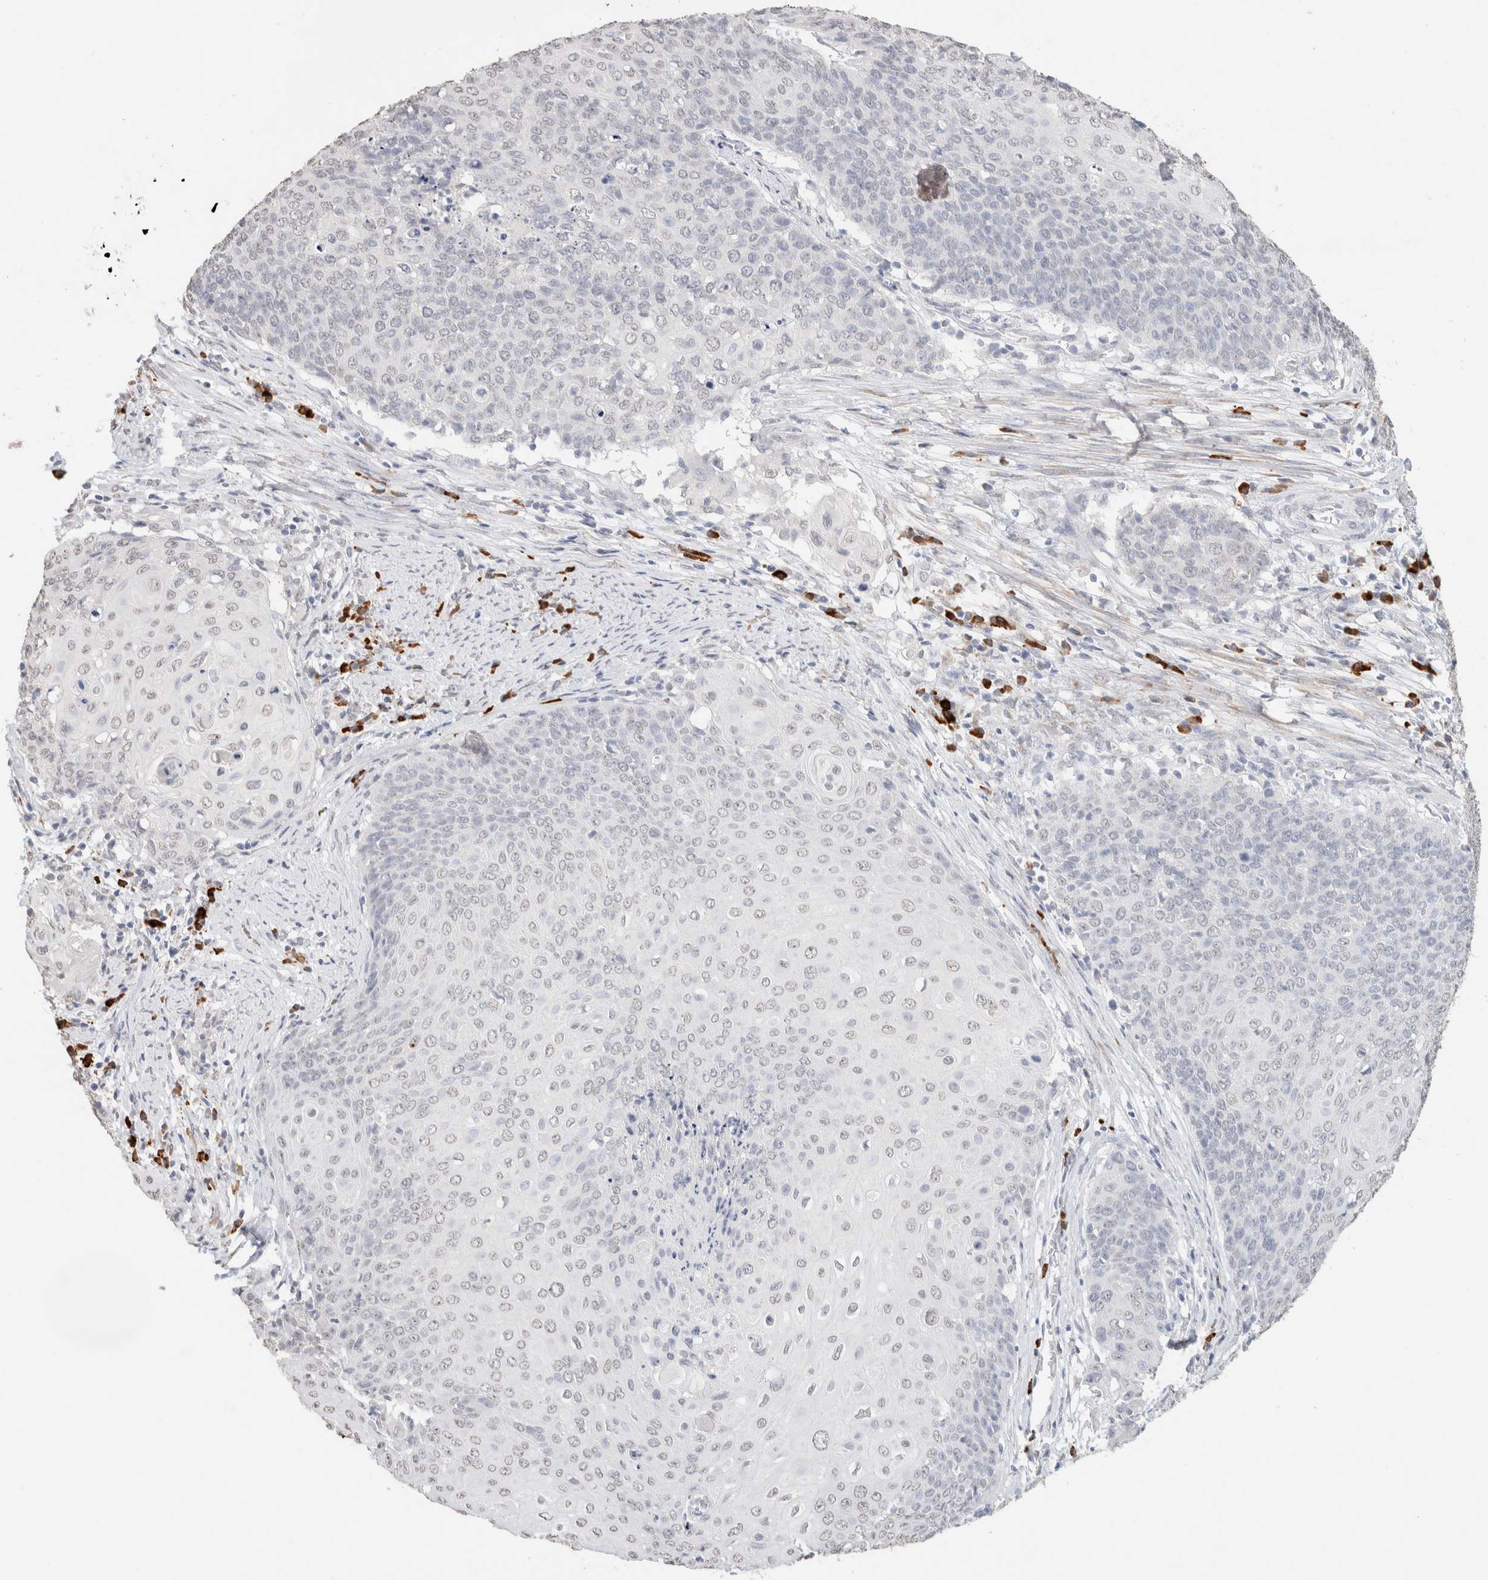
{"staining": {"intensity": "negative", "quantity": "none", "location": "none"}, "tissue": "cervical cancer", "cell_type": "Tumor cells", "image_type": "cancer", "snomed": [{"axis": "morphology", "description": "Squamous cell carcinoma, NOS"}, {"axis": "topography", "description": "Cervix"}], "caption": "A high-resolution histopathology image shows immunohistochemistry staining of squamous cell carcinoma (cervical), which displays no significant staining in tumor cells.", "gene": "CD80", "patient": {"sex": "female", "age": 39}}